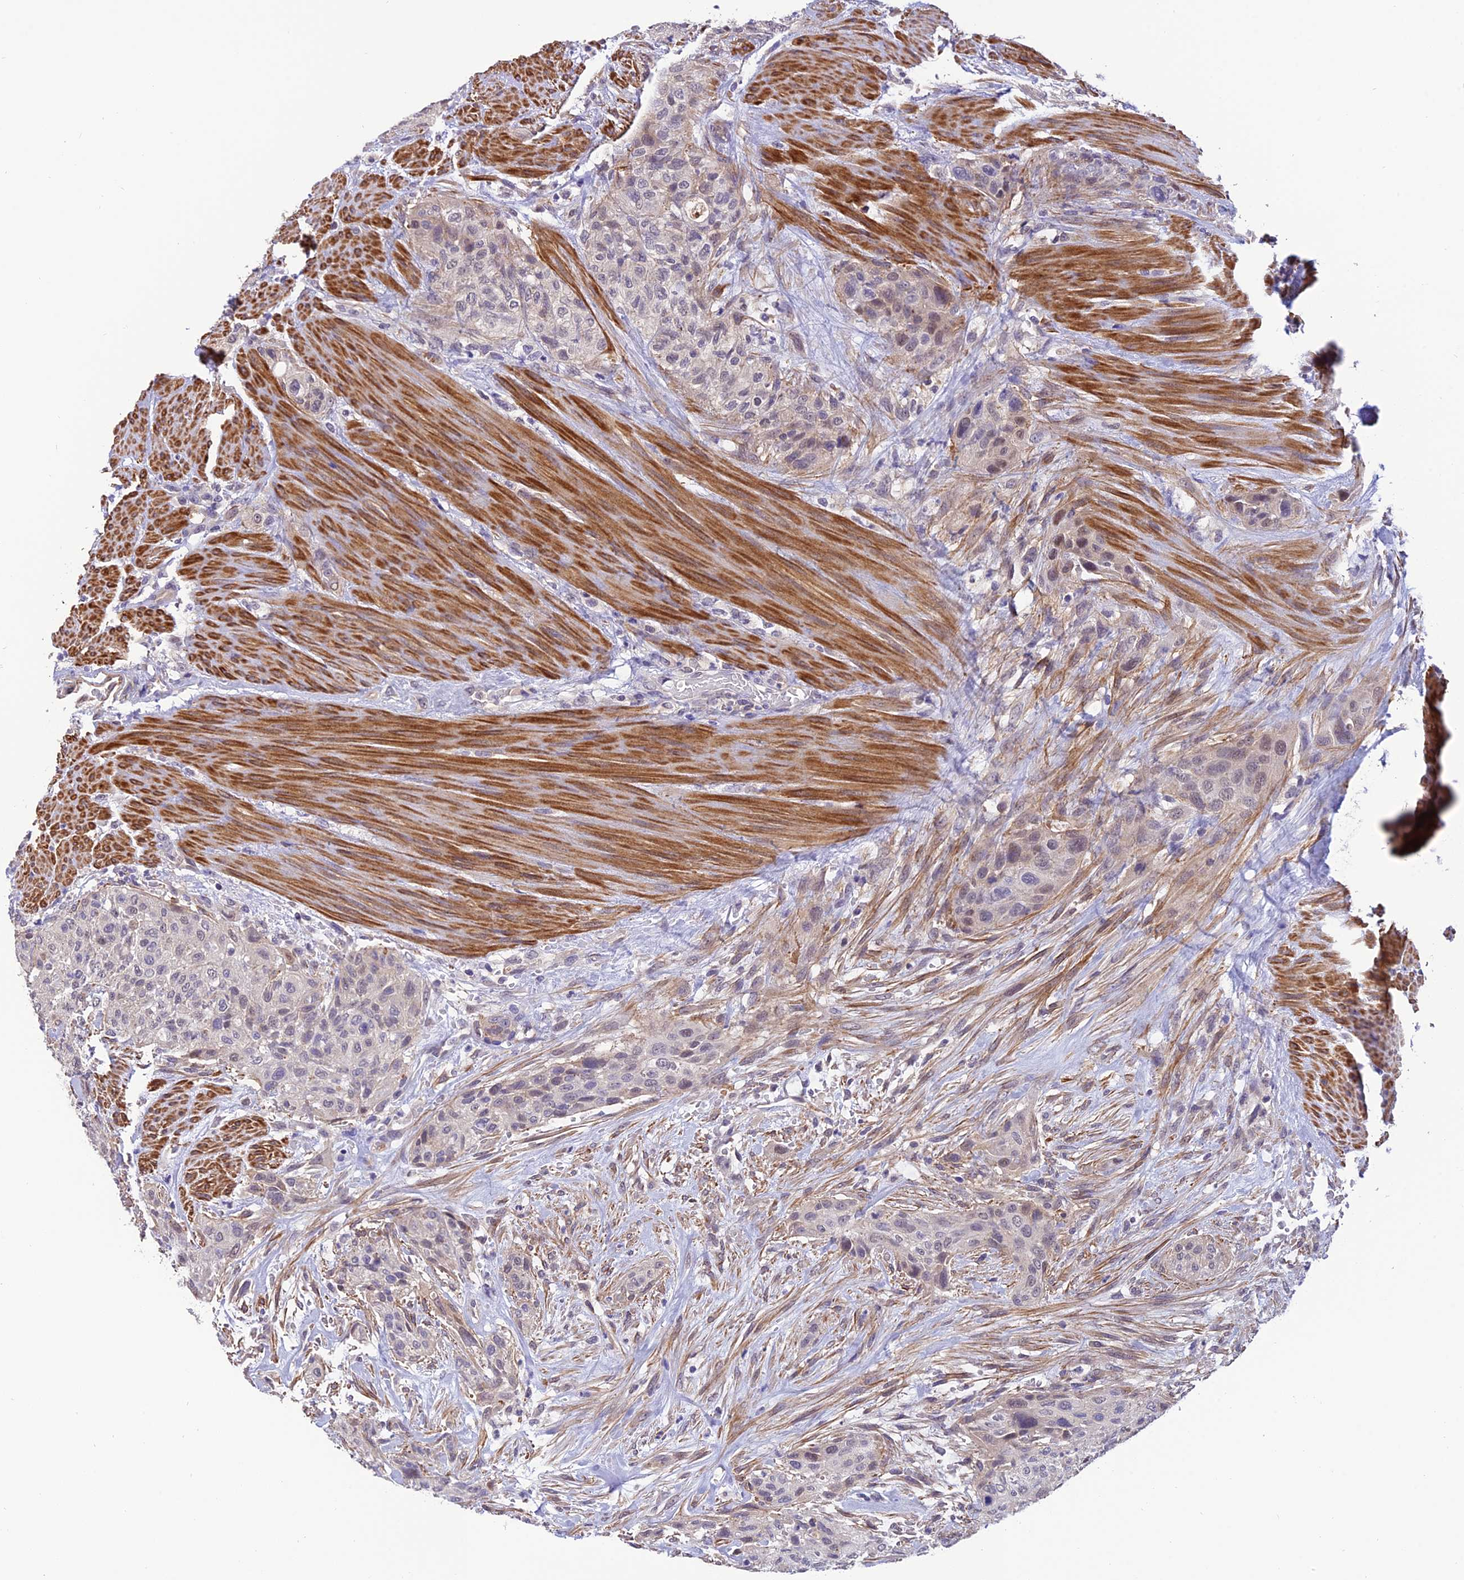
{"staining": {"intensity": "negative", "quantity": "none", "location": "none"}, "tissue": "urothelial cancer", "cell_type": "Tumor cells", "image_type": "cancer", "snomed": [{"axis": "morphology", "description": "Urothelial carcinoma, High grade"}, {"axis": "topography", "description": "Urinary bladder"}], "caption": "An immunohistochemistry (IHC) micrograph of high-grade urothelial carcinoma is shown. There is no staining in tumor cells of high-grade urothelial carcinoma. (Immunohistochemistry, brightfield microscopy, high magnification).", "gene": "PSMB3", "patient": {"sex": "male", "age": 35}}